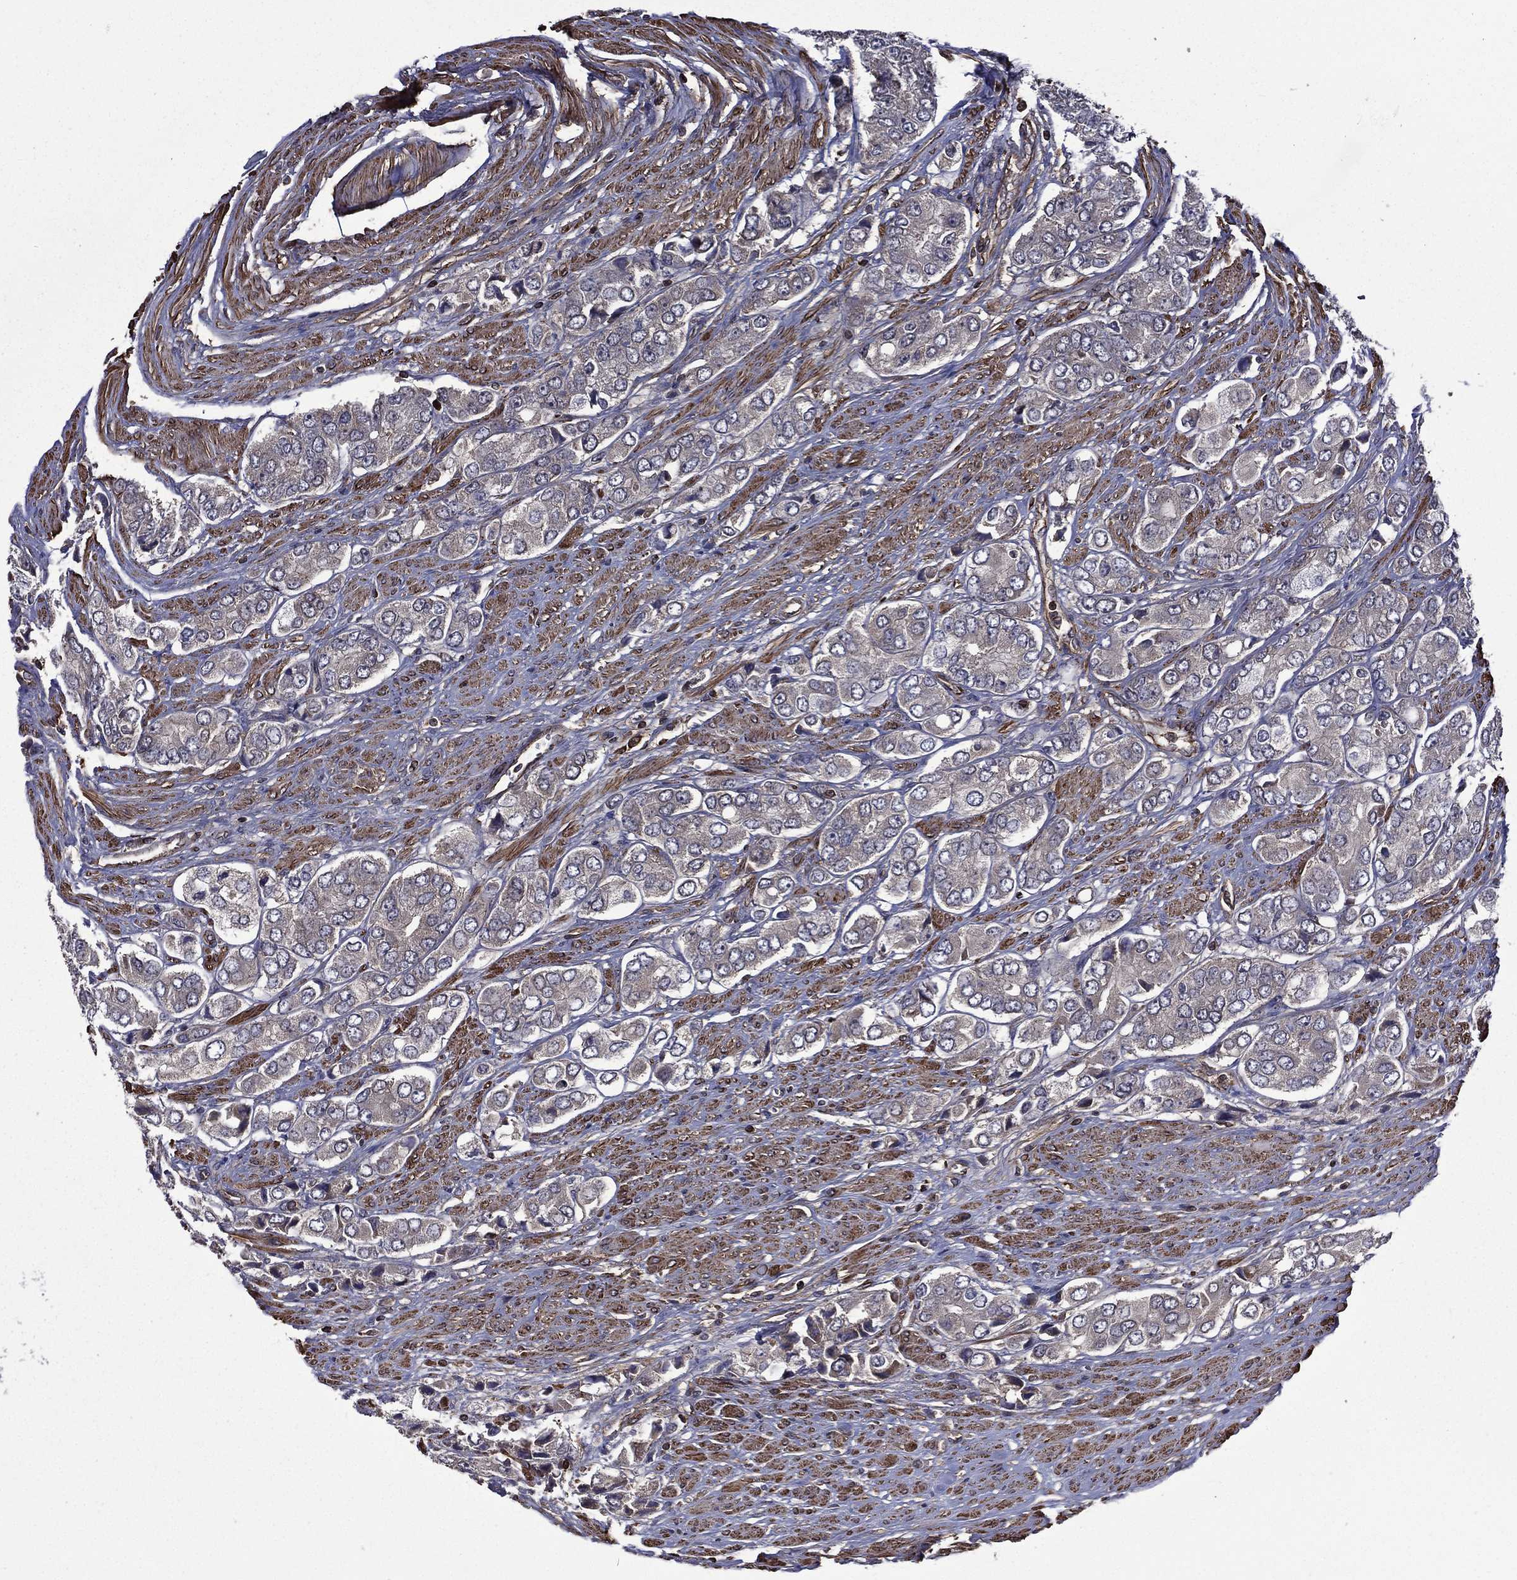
{"staining": {"intensity": "negative", "quantity": "none", "location": "none"}, "tissue": "prostate cancer", "cell_type": "Tumor cells", "image_type": "cancer", "snomed": [{"axis": "morphology", "description": "Adenocarcinoma, Low grade"}, {"axis": "topography", "description": "Prostate"}], "caption": "IHC photomicrograph of neoplastic tissue: human prostate low-grade adenocarcinoma stained with DAB (3,3'-diaminobenzidine) displays no significant protein positivity in tumor cells. Brightfield microscopy of immunohistochemistry stained with DAB (brown) and hematoxylin (blue), captured at high magnification.", "gene": "PLPP3", "patient": {"sex": "male", "age": 69}}